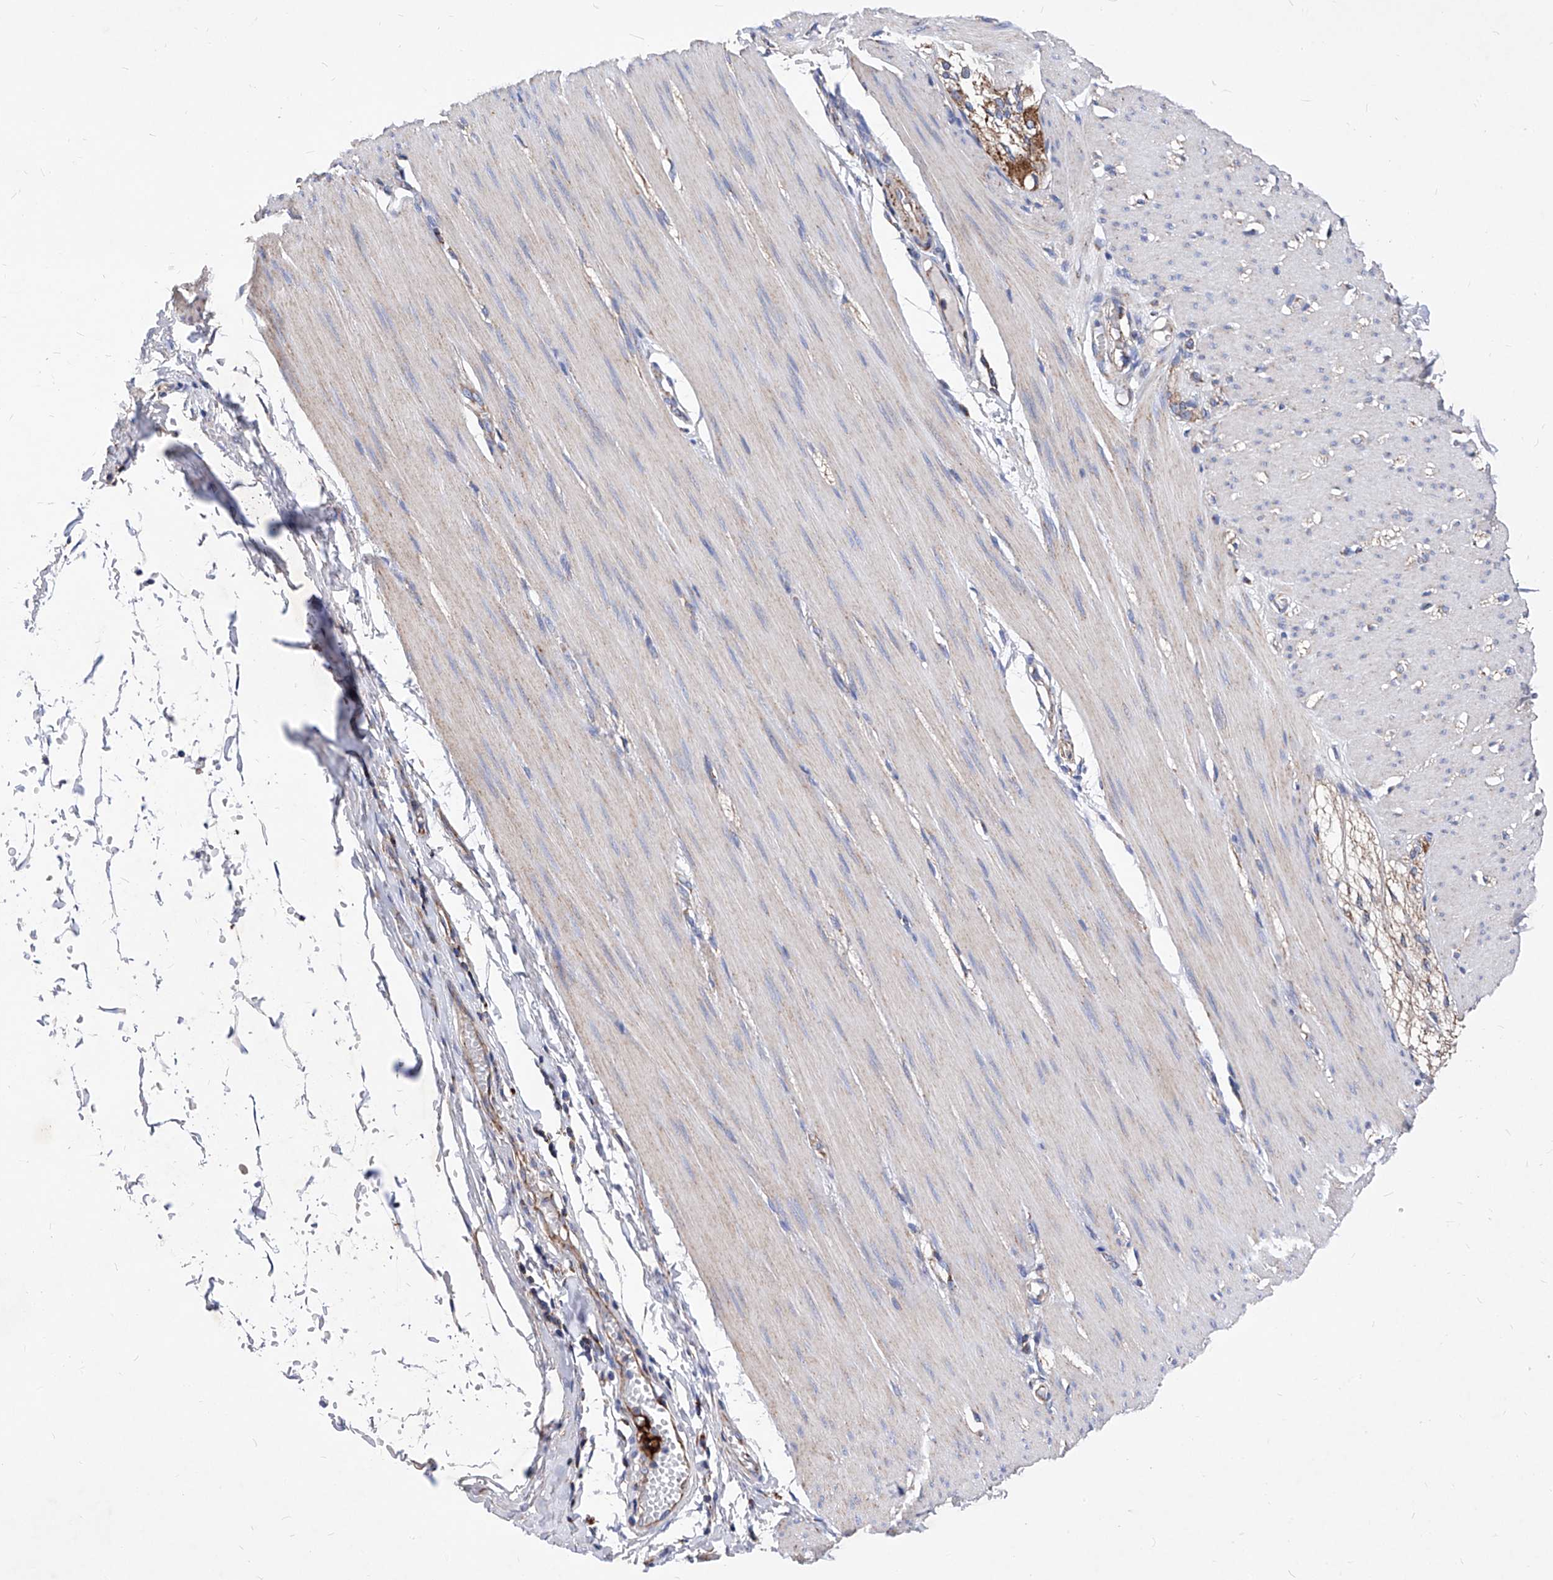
{"staining": {"intensity": "weak", "quantity": "25%-75%", "location": "cytoplasmic/membranous"}, "tissue": "smooth muscle", "cell_type": "Smooth muscle cells", "image_type": "normal", "snomed": [{"axis": "morphology", "description": "Normal tissue, NOS"}, {"axis": "morphology", "description": "Adenocarcinoma, NOS"}, {"axis": "topography", "description": "Colon"}, {"axis": "topography", "description": "Peripheral nerve tissue"}], "caption": "Smooth muscle cells display low levels of weak cytoplasmic/membranous expression in approximately 25%-75% of cells in normal human smooth muscle.", "gene": "HRNR", "patient": {"sex": "male", "age": 14}}